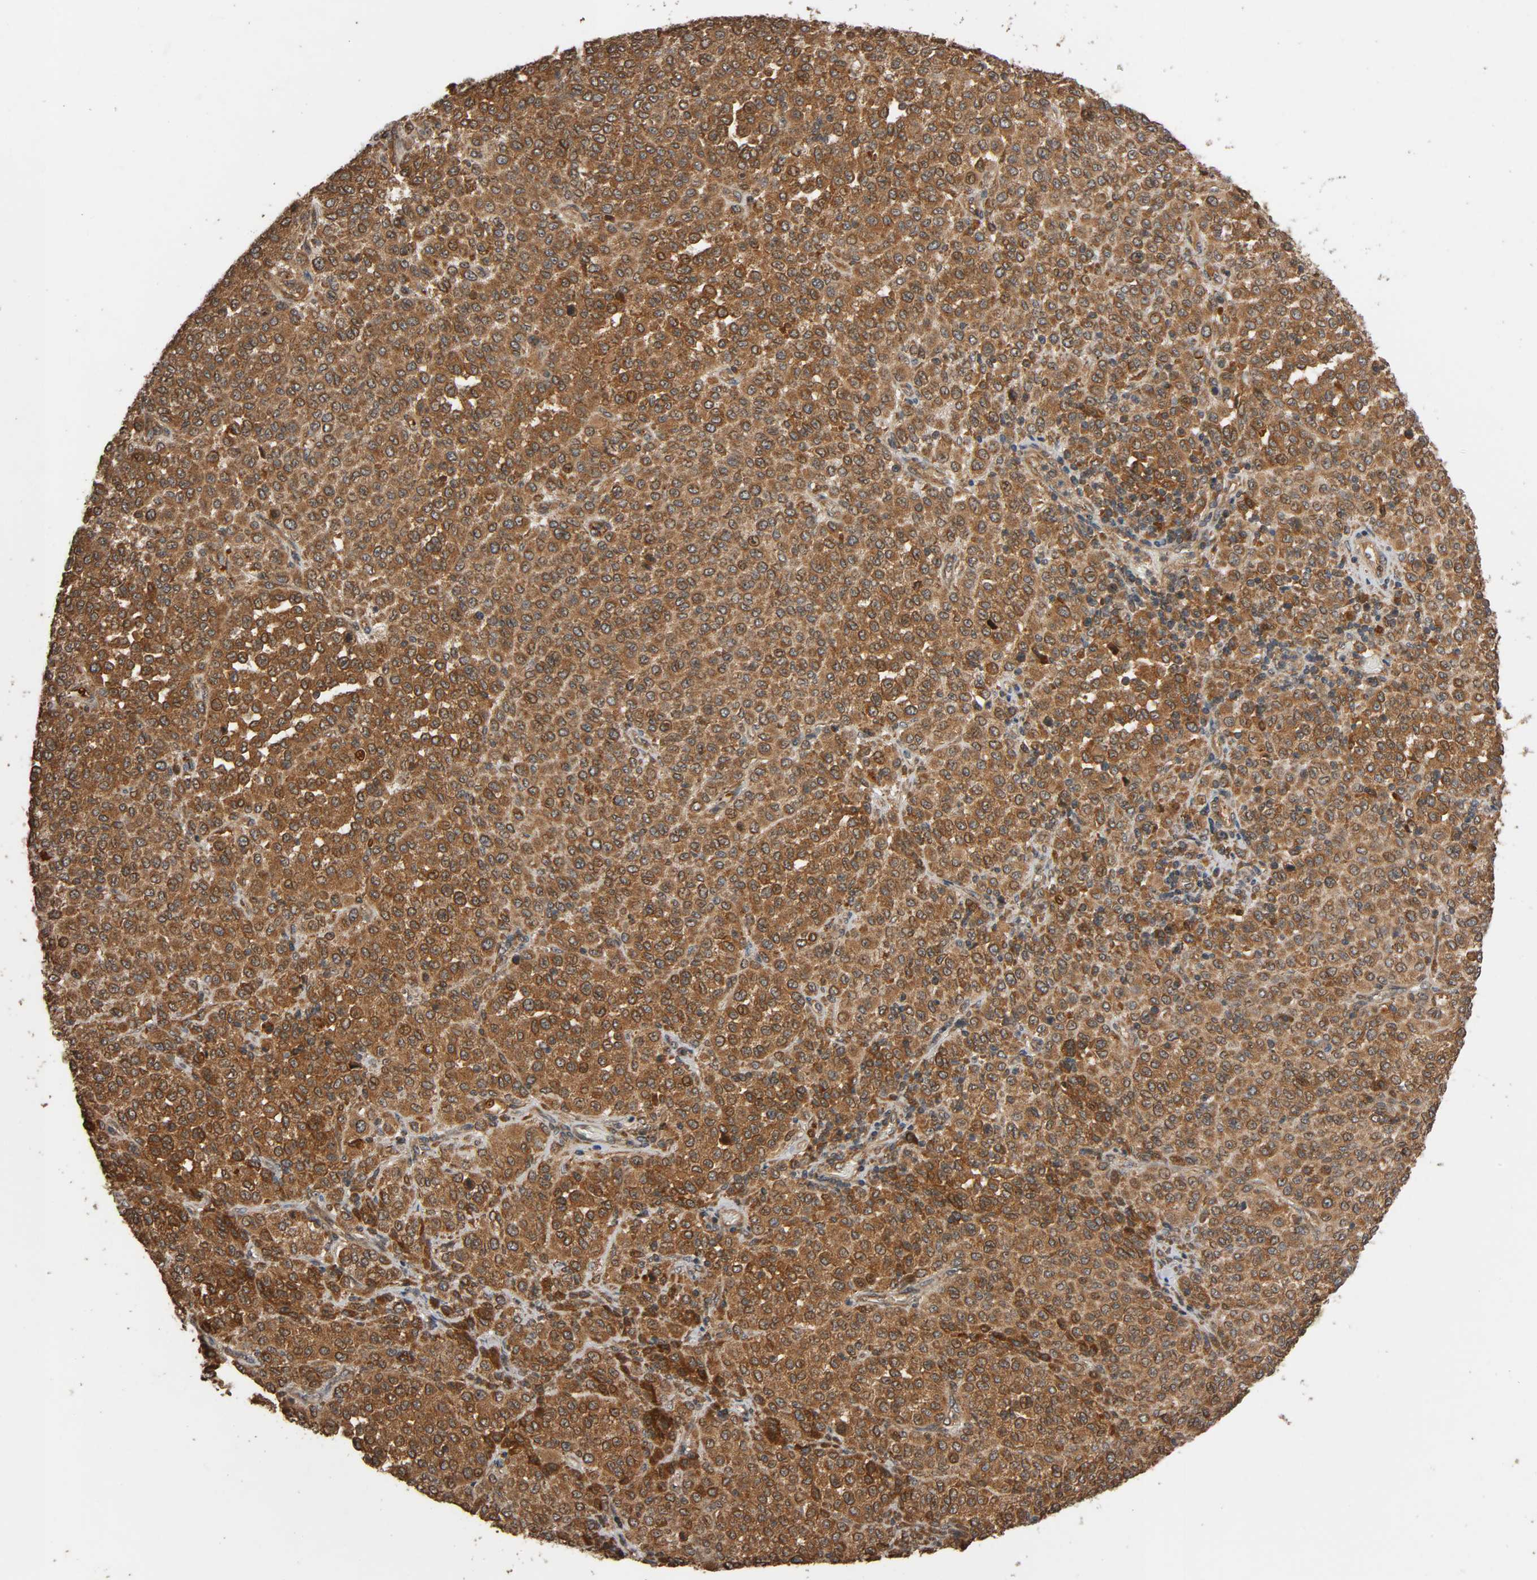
{"staining": {"intensity": "strong", "quantity": ">75%", "location": "cytoplasmic/membranous"}, "tissue": "melanoma", "cell_type": "Tumor cells", "image_type": "cancer", "snomed": [{"axis": "morphology", "description": "Malignant melanoma, Metastatic site"}, {"axis": "topography", "description": "Pancreas"}], "caption": "The photomicrograph displays a brown stain indicating the presence of a protein in the cytoplasmic/membranous of tumor cells in melanoma.", "gene": "MAP3K8", "patient": {"sex": "female", "age": 30}}